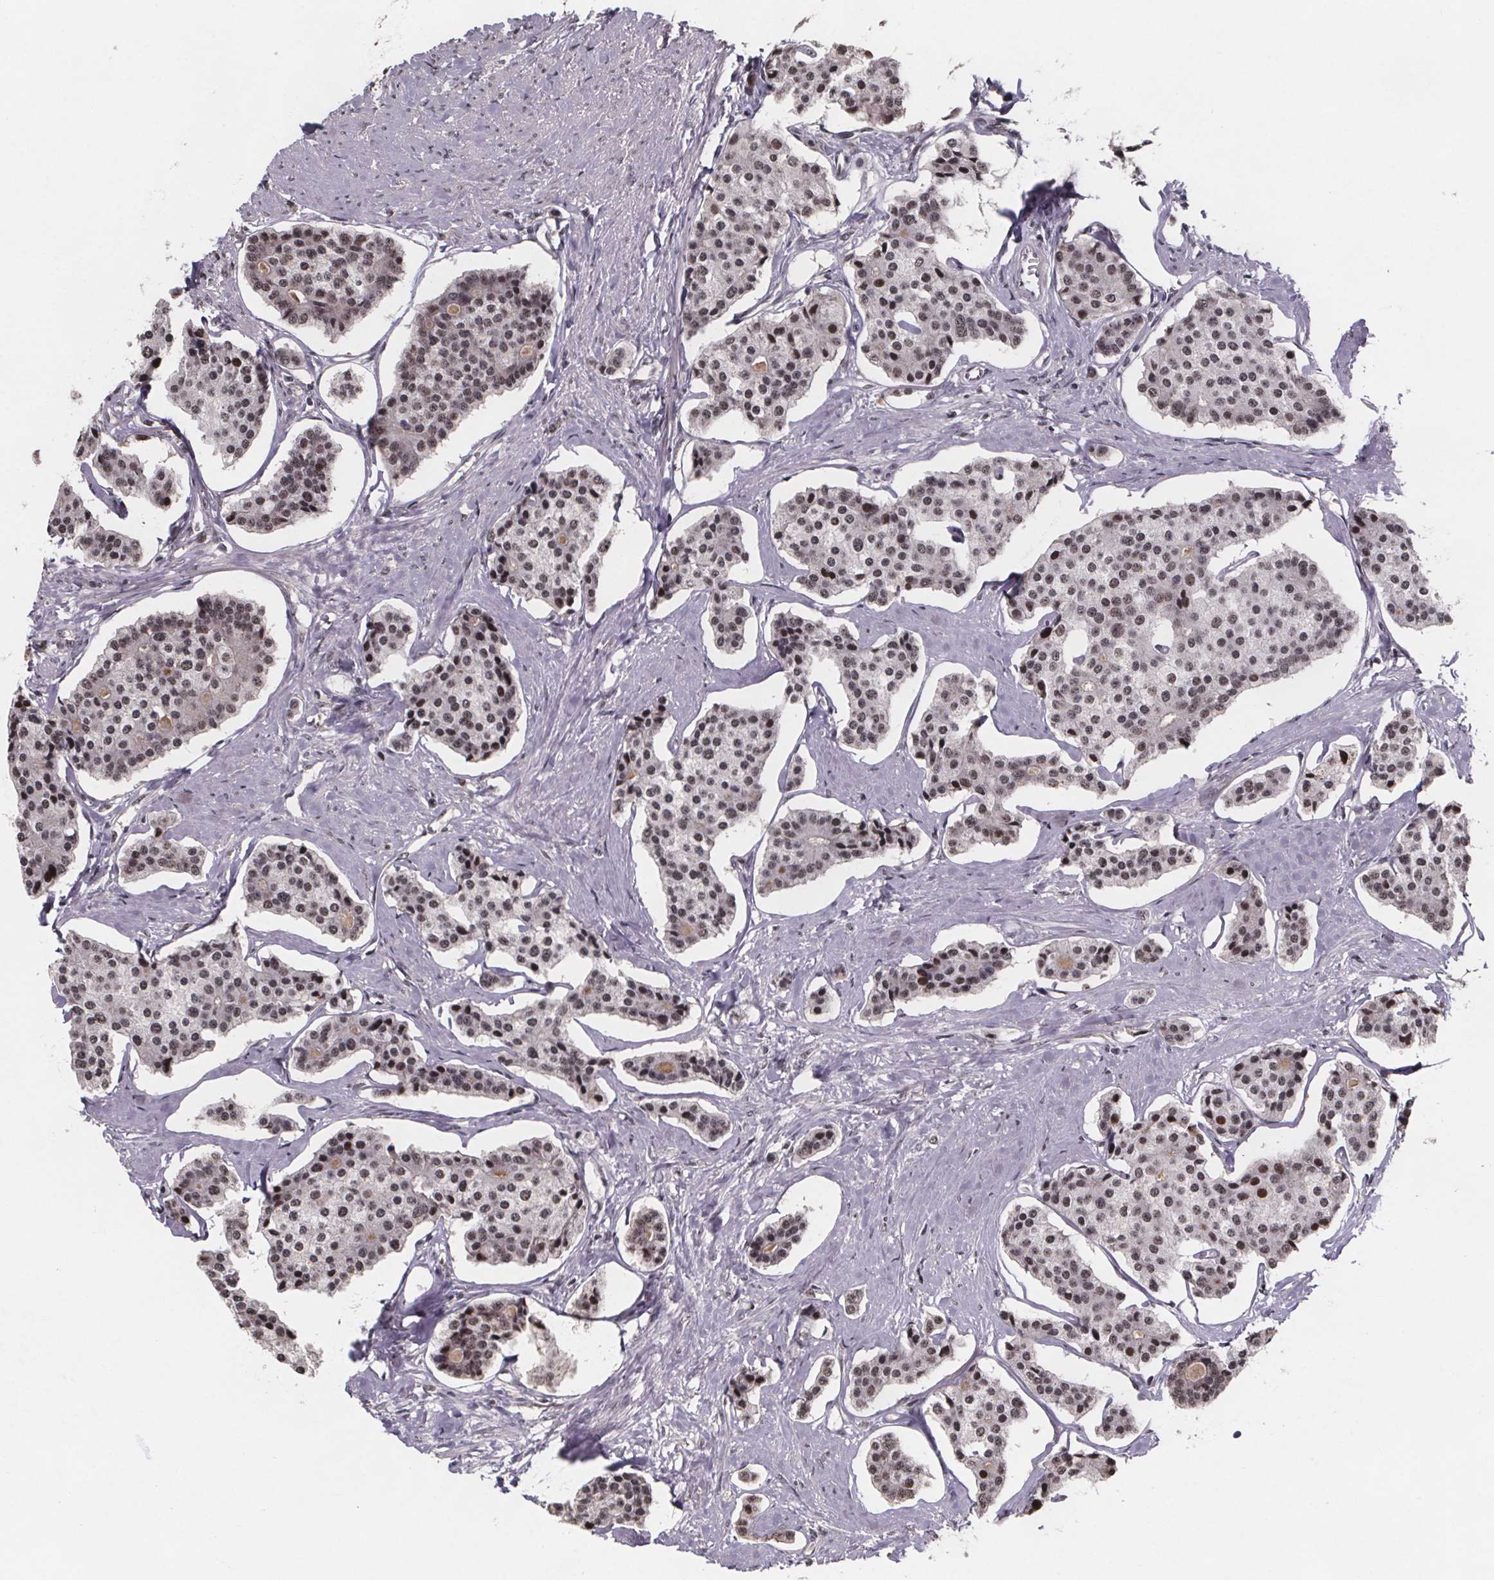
{"staining": {"intensity": "moderate", "quantity": ">75%", "location": "nuclear"}, "tissue": "carcinoid", "cell_type": "Tumor cells", "image_type": "cancer", "snomed": [{"axis": "morphology", "description": "Carcinoid, malignant, NOS"}, {"axis": "topography", "description": "Small intestine"}], "caption": "DAB immunohistochemical staining of carcinoid (malignant) reveals moderate nuclear protein positivity in about >75% of tumor cells.", "gene": "U2SURP", "patient": {"sex": "female", "age": 65}}